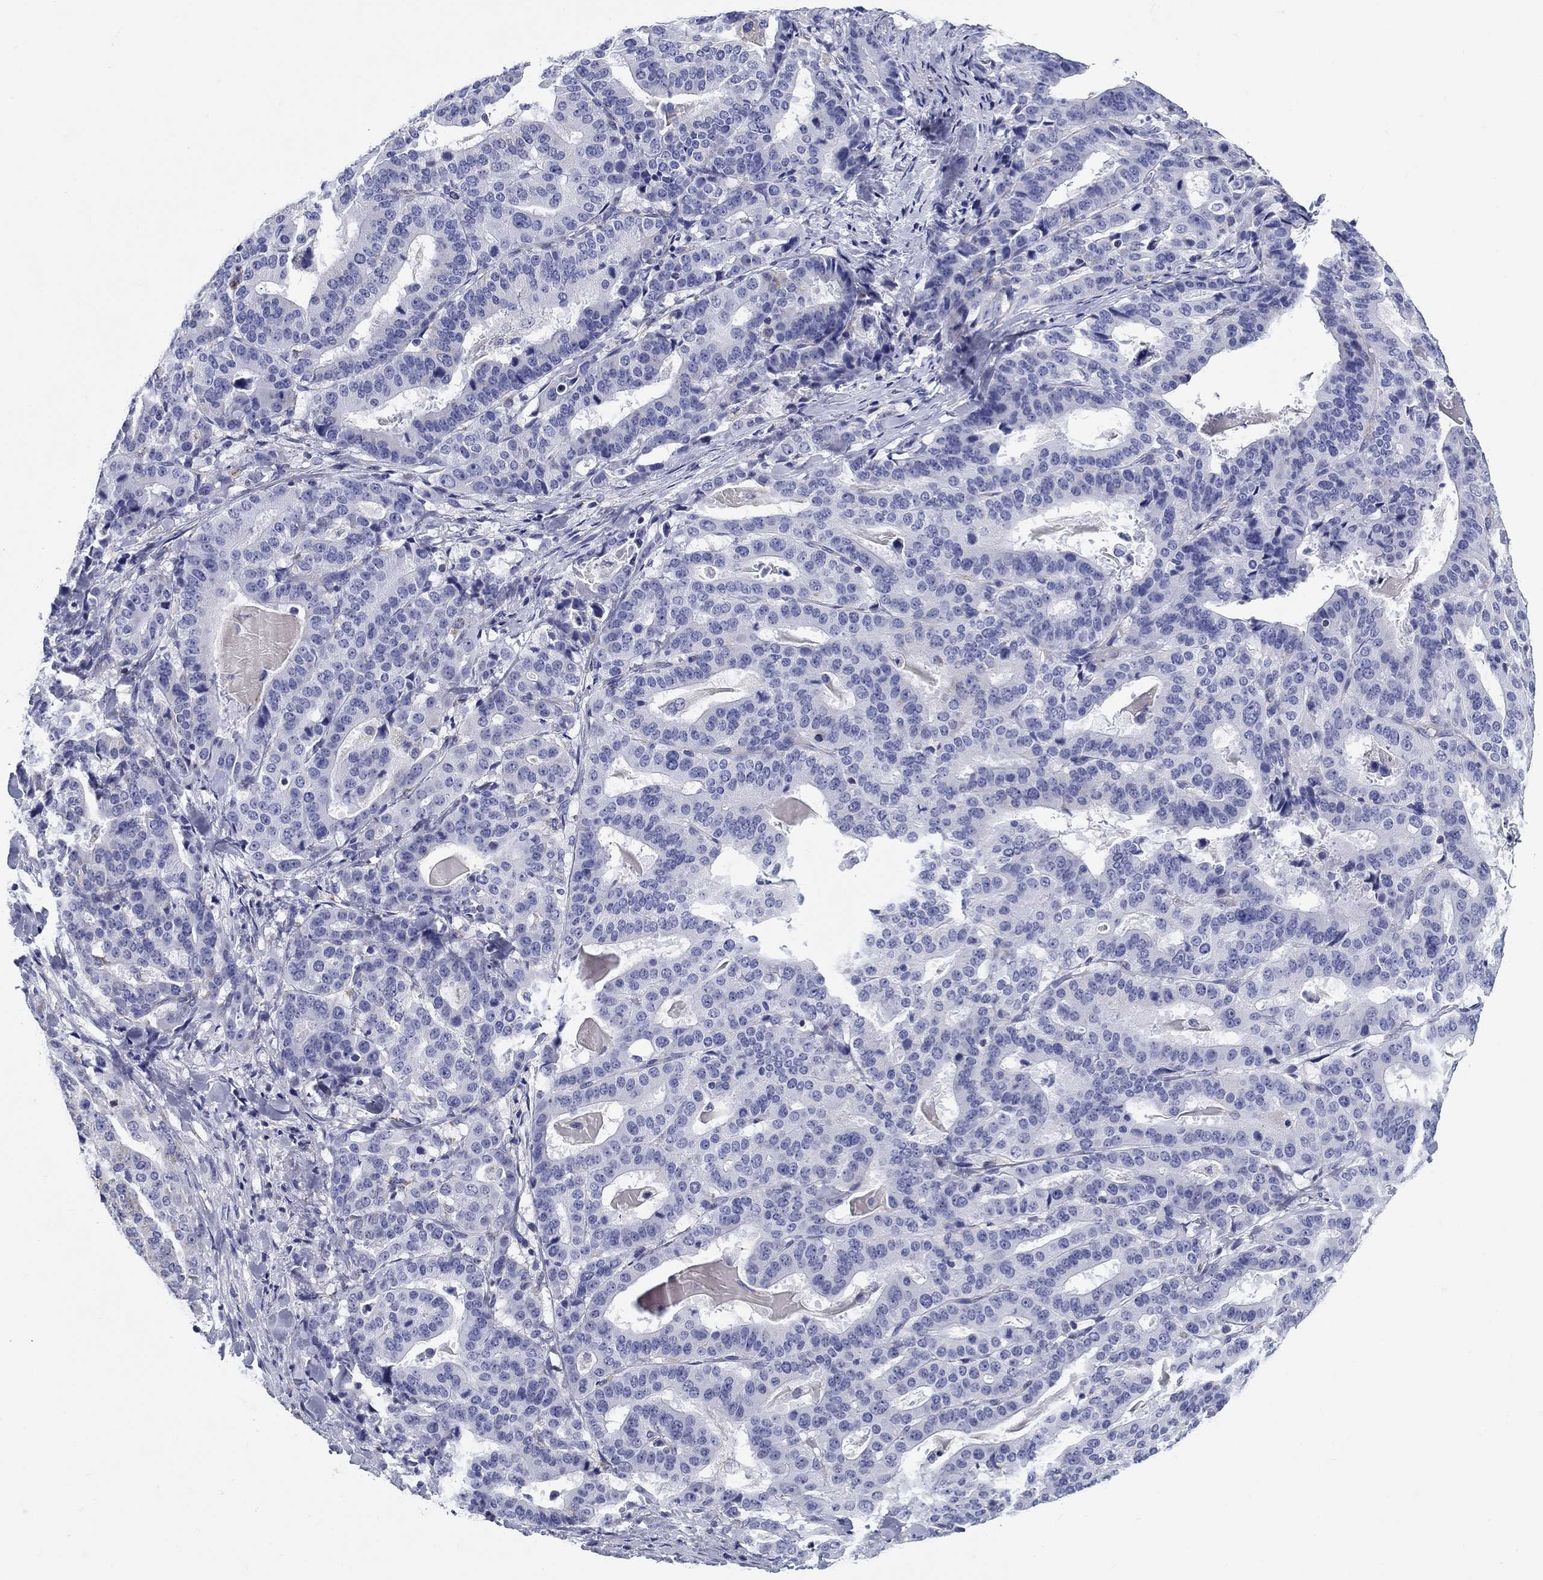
{"staining": {"intensity": "negative", "quantity": "none", "location": "none"}, "tissue": "stomach cancer", "cell_type": "Tumor cells", "image_type": "cancer", "snomed": [{"axis": "morphology", "description": "Adenocarcinoma, NOS"}, {"axis": "topography", "description": "Stomach"}], "caption": "DAB (3,3'-diaminobenzidine) immunohistochemical staining of human stomach cancer (adenocarcinoma) demonstrates no significant expression in tumor cells.", "gene": "UPB1", "patient": {"sex": "male", "age": 48}}